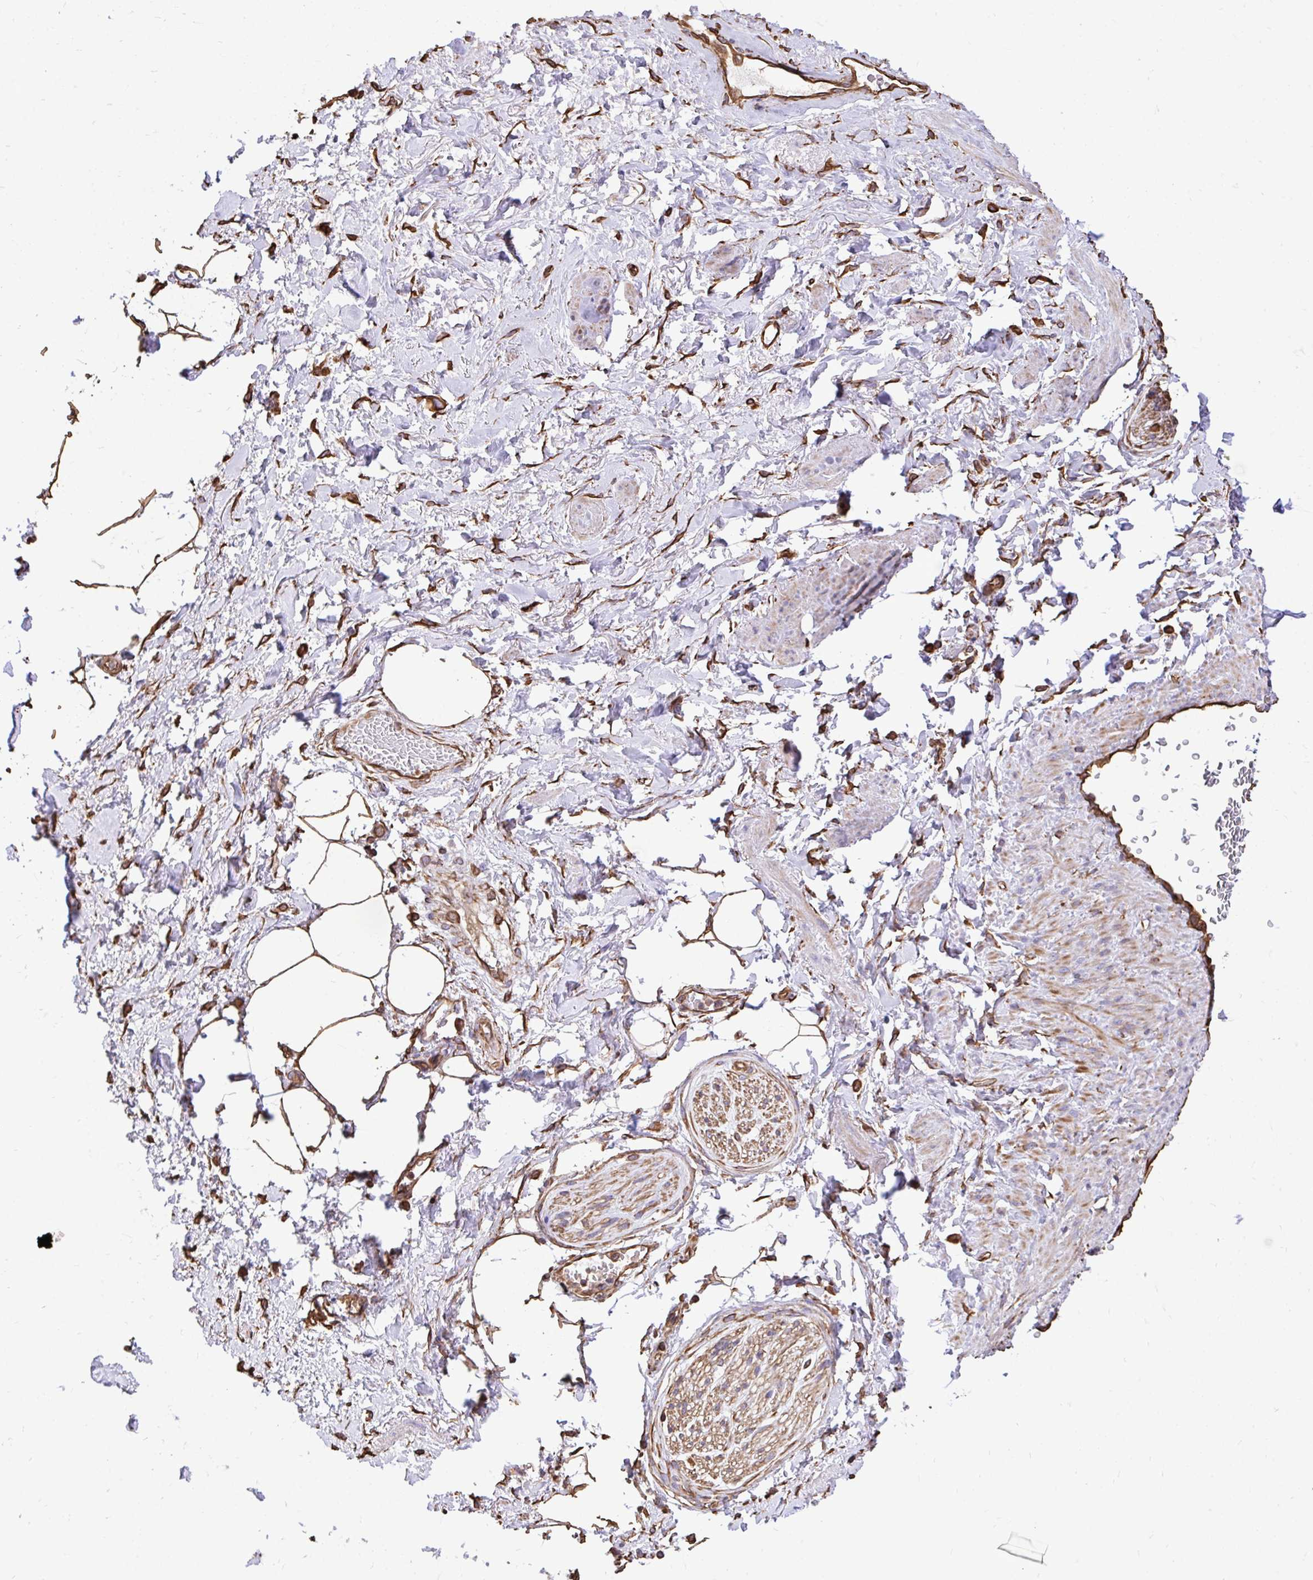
{"staining": {"intensity": "moderate", "quantity": ">75%", "location": "cytoplasmic/membranous"}, "tissue": "adipose tissue", "cell_type": "Adipocytes", "image_type": "normal", "snomed": [{"axis": "morphology", "description": "Normal tissue, NOS"}, {"axis": "topography", "description": "Vagina"}, {"axis": "topography", "description": "Peripheral nerve tissue"}], "caption": "Immunohistochemistry (IHC) (DAB) staining of unremarkable human adipose tissue displays moderate cytoplasmic/membranous protein expression in approximately >75% of adipocytes.", "gene": "RNF103", "patient": {"sex": "female", "age": 71}}